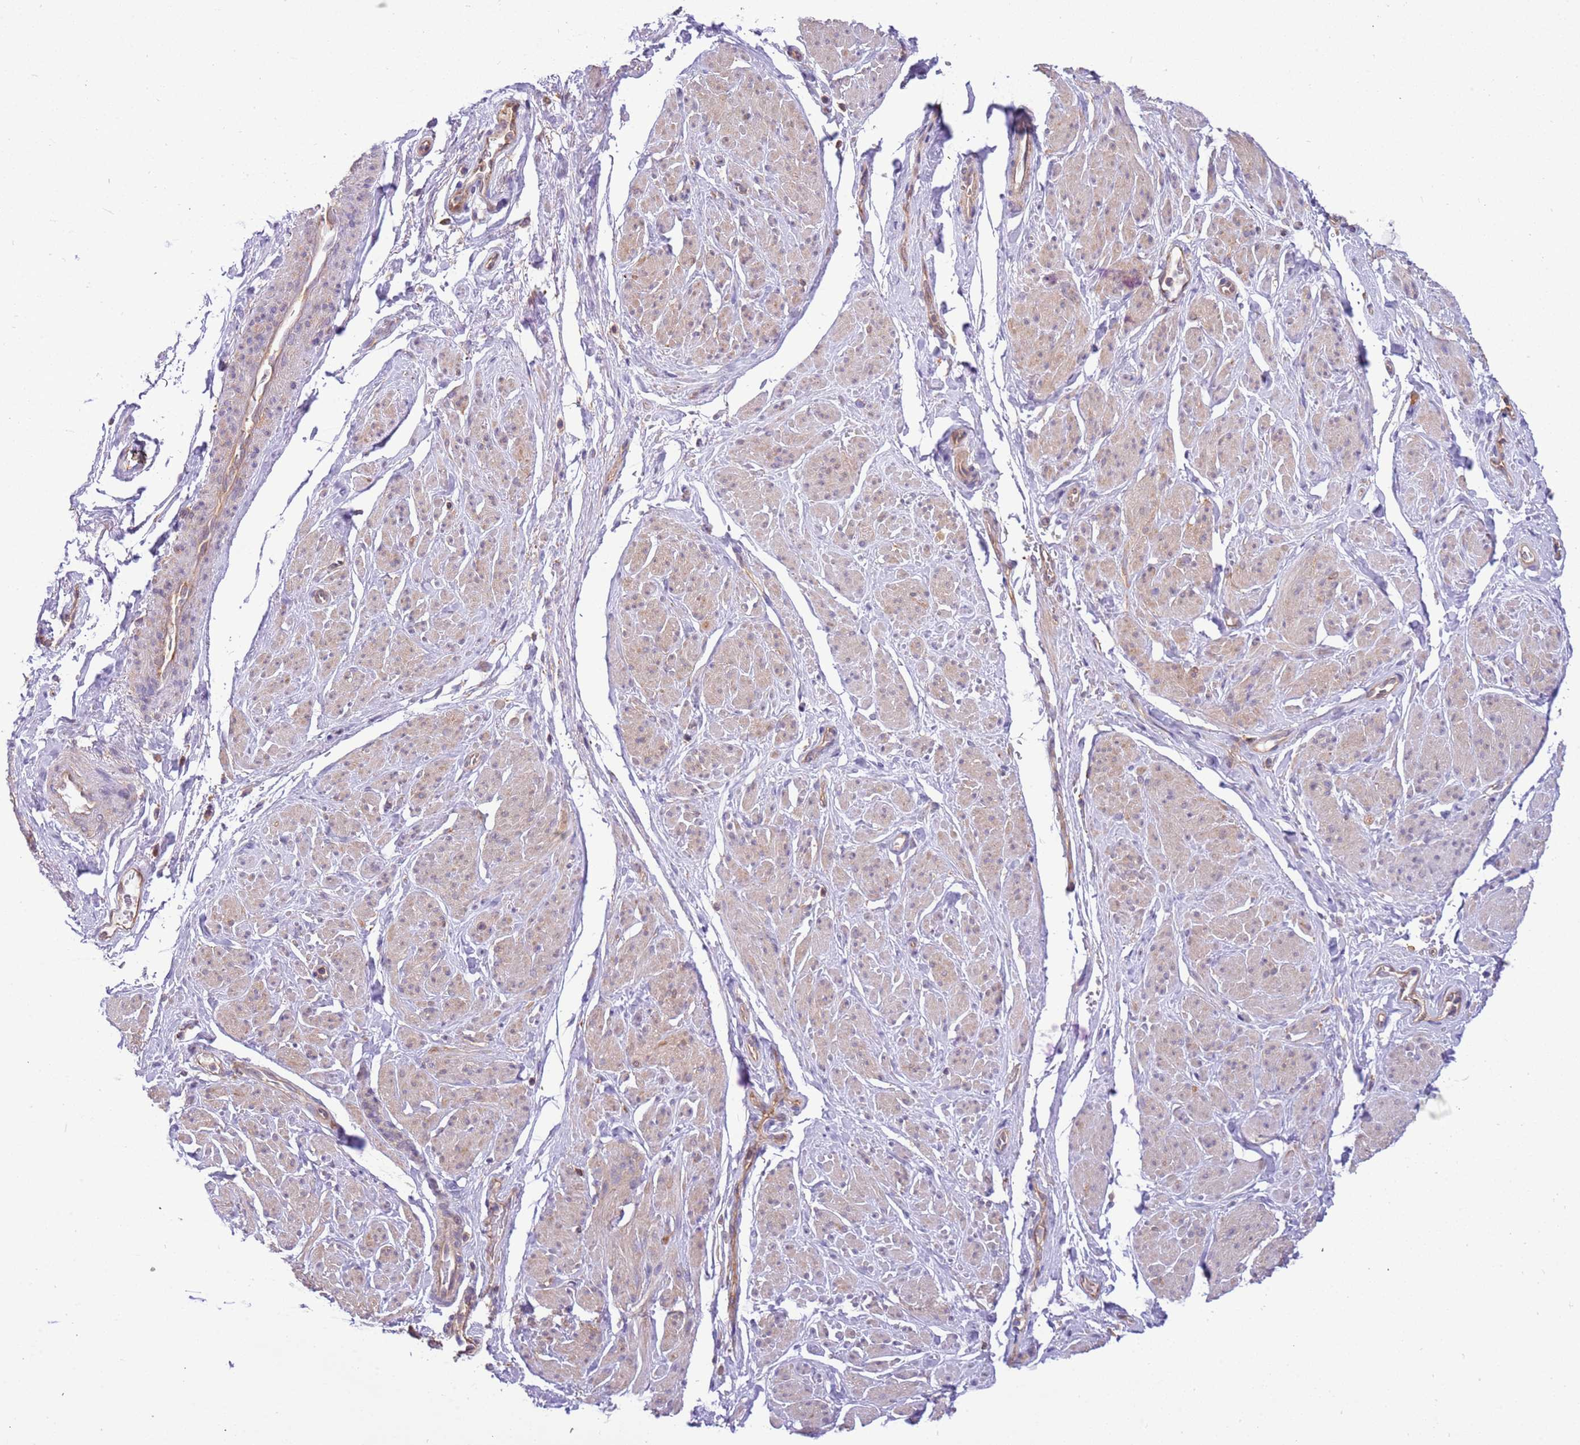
{"staining": {"intensity": "weak", "quantity": "25%-75%", "location": "cytoplasmic/membranous"}, "tissue": "smooth muscle", "cell_type": "Smooth muscle cells", "image_type": "normal", "snomed": [{"axis": "morphology", "description": "Normal tissue, NOS"}, {"axis": "topography", "description": "Smooth muscle"}, {"axis": "topography", "description": "Peripheral nerve tissue"}], "caption": "High-magnification brightfield microscopy of normal smooth muscle stained with DAB (3,3'-diaminobenzidine) (brown) and counterstained with hematoxylin (blue). smooth muscle cells exhibit weak cytoplasmic/membranous expression is seen in approximately25%-75% of cells. Using DAB (brown) and hematoxylin (blue) stains, captured at high magnification using brightfield microscopy.", "gene": "STIP1", "patient": {"sex": "male", "age": 69}}